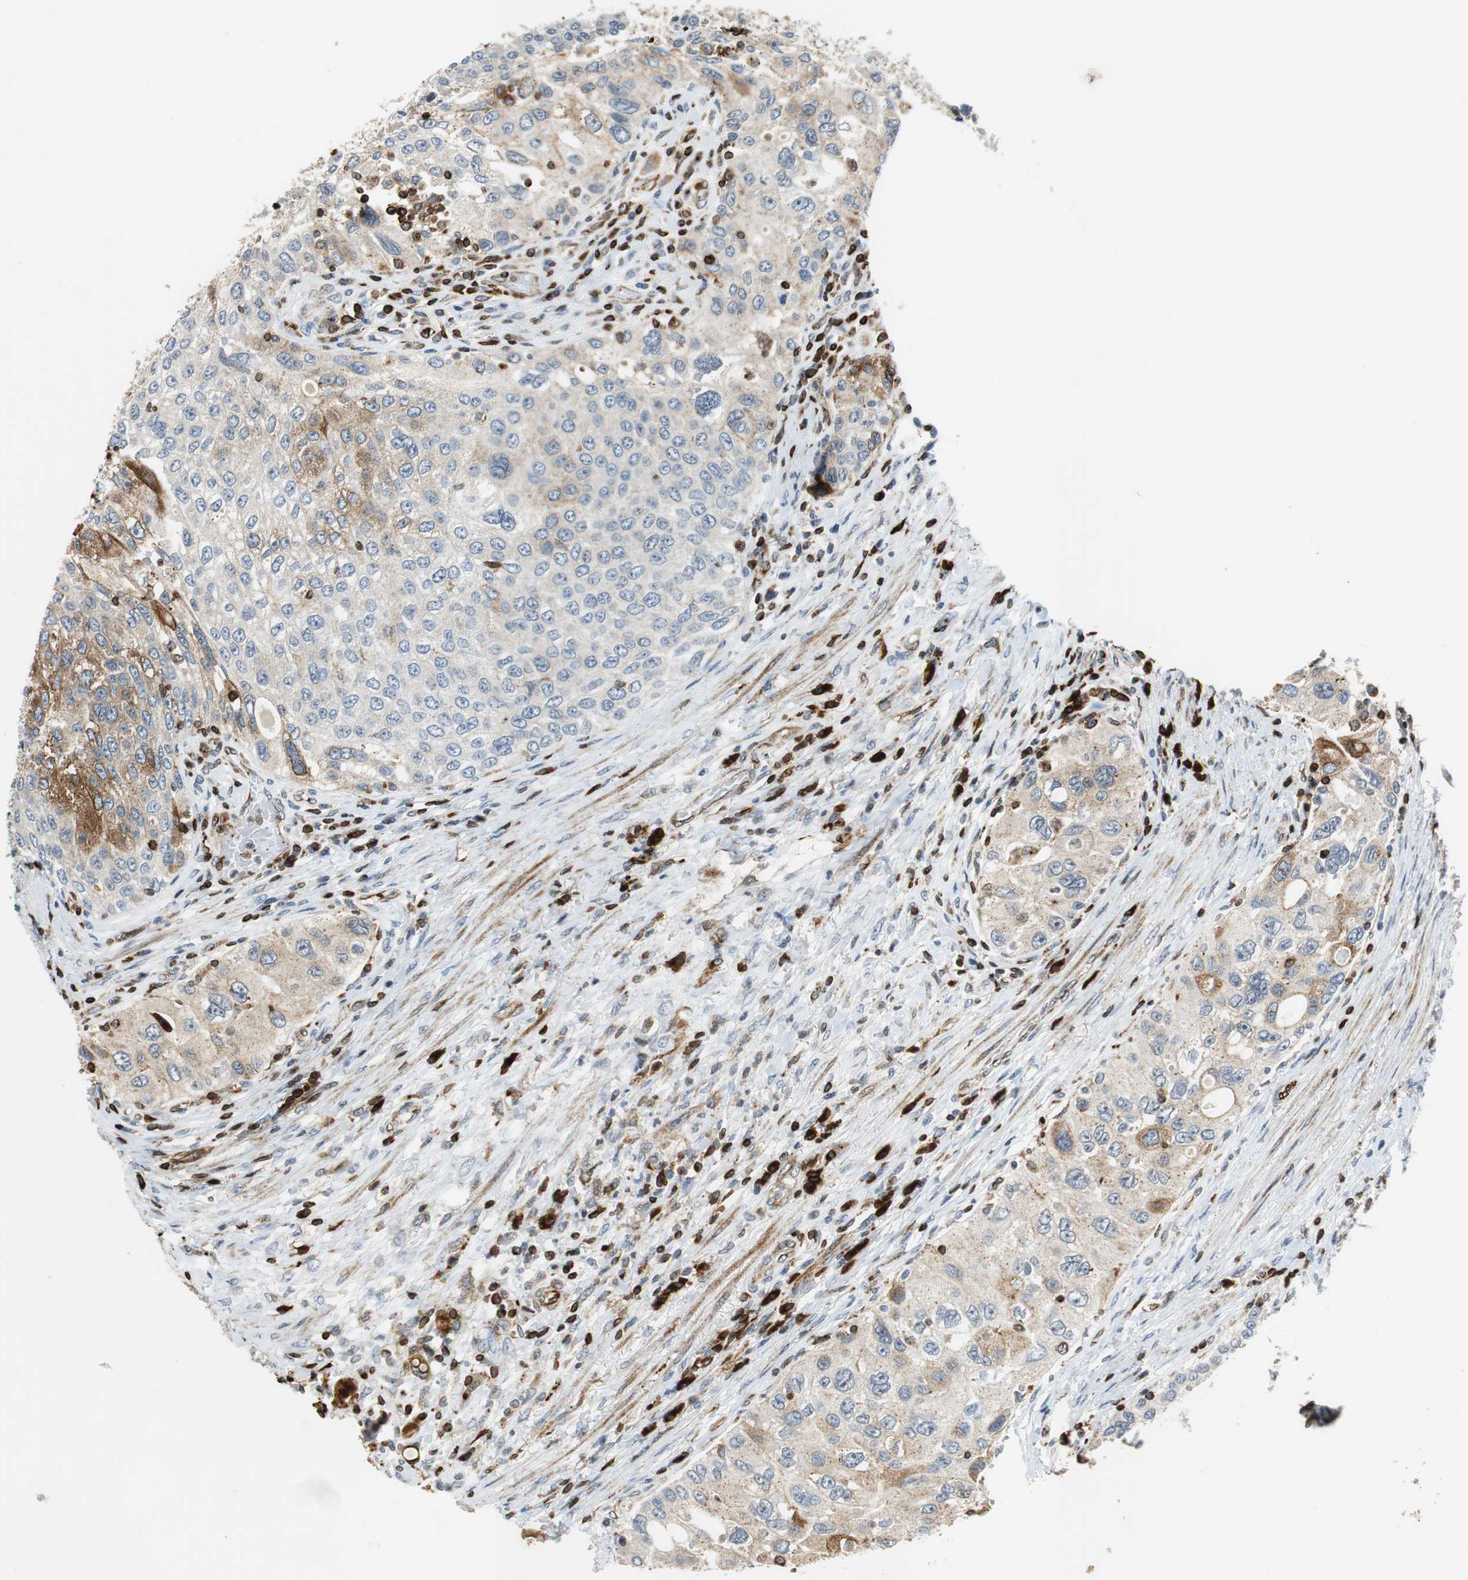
{"staining": {"intensity": "moderate", "quantity": "<25%", "location": "cytoplasmic/membranous"}, "tissue": "urothelial cancer", "cell_type": "Tumor cells", "image_type": "cancer", "snomed": [{"axis": "morphology", "description": "Urothelial carcinoma, High grade"}, {"axis": "topography", "description": "Urinary bladder"}], "caption": "Immunohistochemical staining of human urothelial cancer exhibits moderate cytoplasmic/membranous protein positivity in about <25% of tumor cells.", "gene": "TUBA4A", "patient": {"sex": "female", "age": 56}}